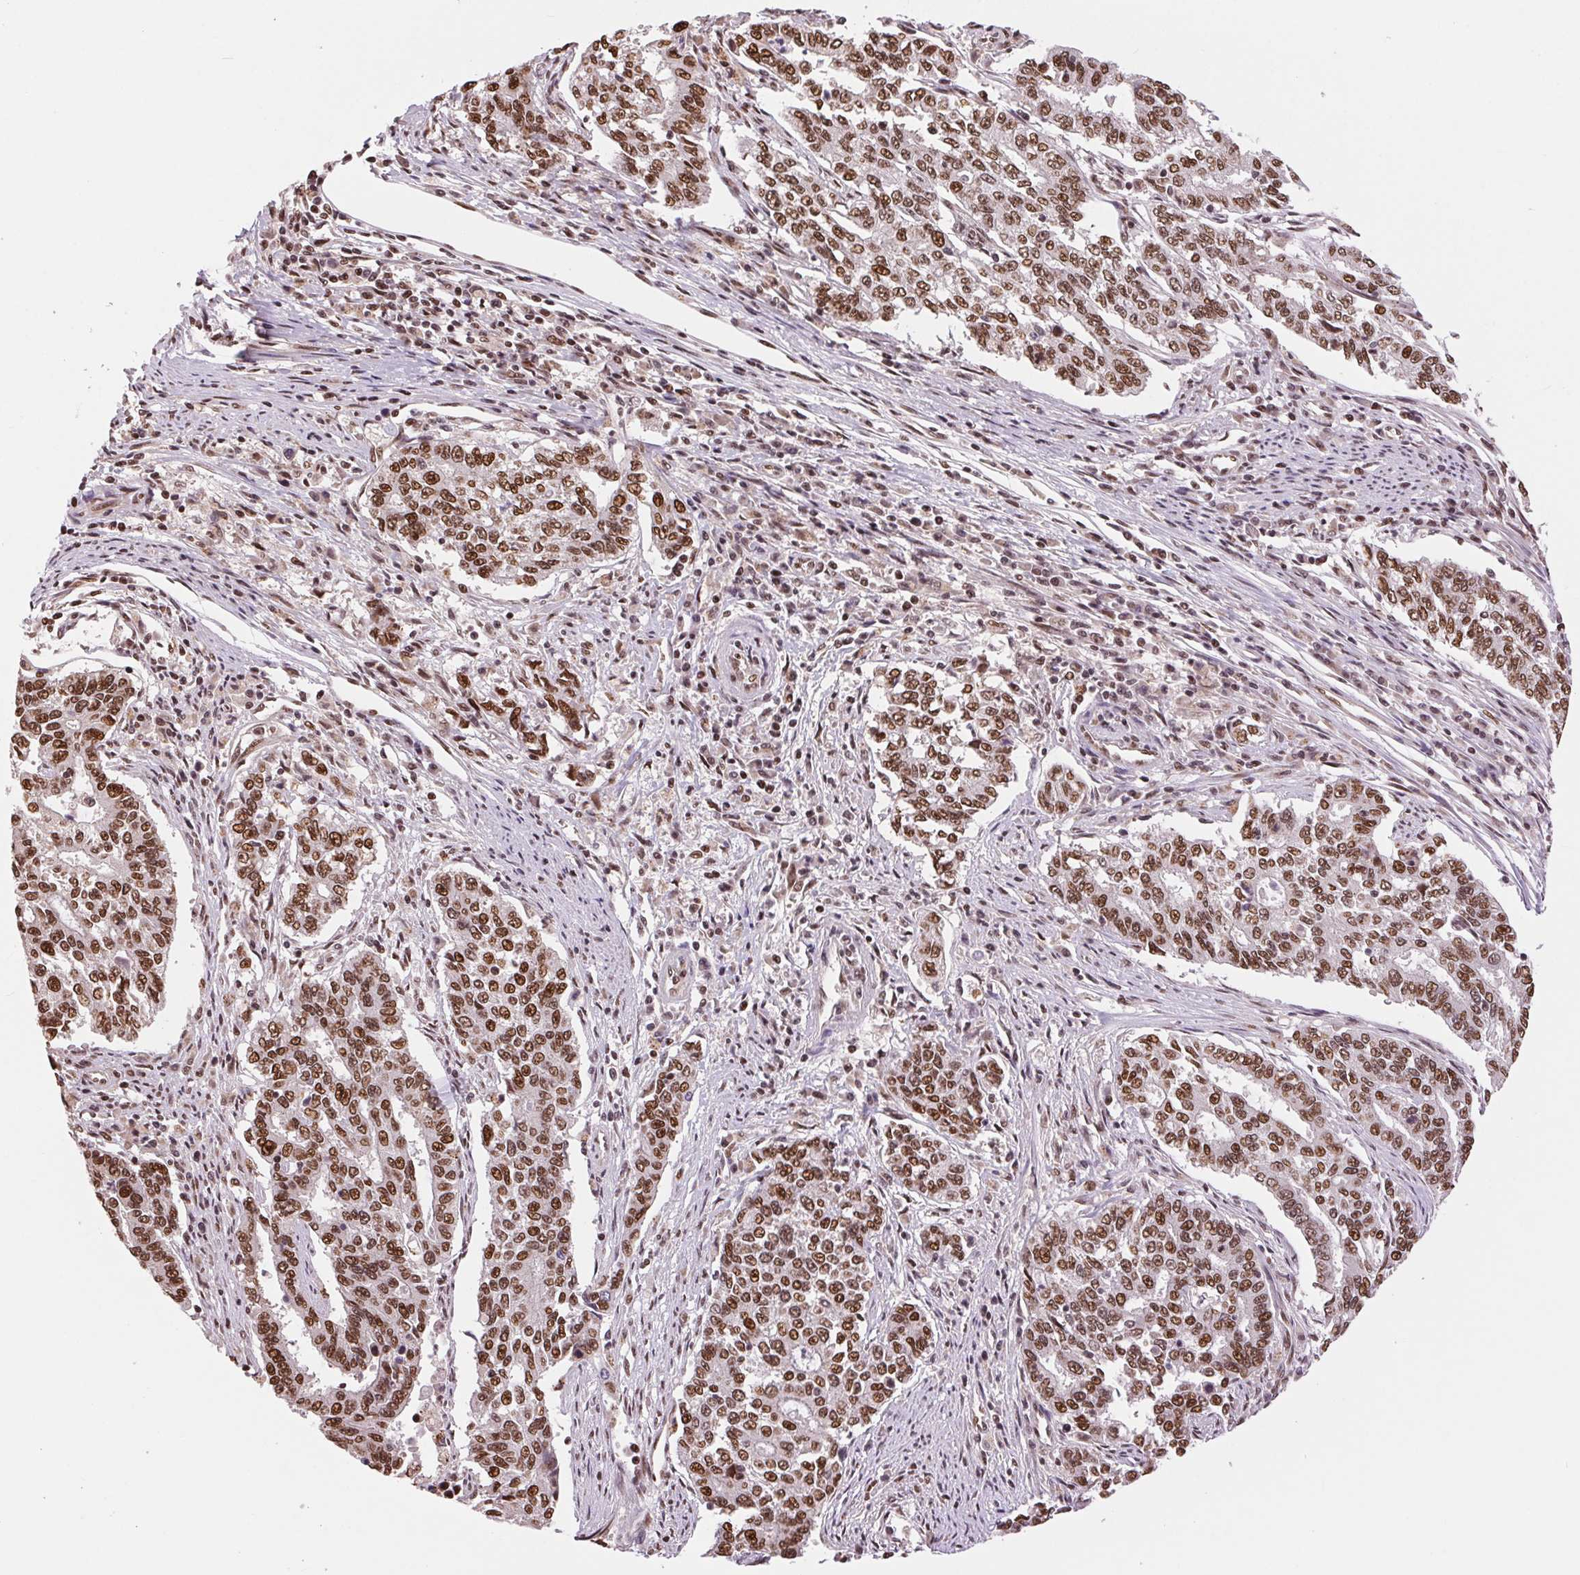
{"staining": {"intensity": "moderate", "quantity": ">75%", "location": "nuclear"}, "tissue": "endometrial cancer", "cell_type": "Tumor cells", "image_type": "cancer", "snomed": [{"axis": "morphology", "description": "Adenocarcinoma, NOS"}, {"axis": "topography", "description": "Uterus"}], "caption": "Immunohistochemistry (IHC) (DAB (3,3'-diaminobenzidine)) staining of endometrial adenocarcinoma exhibits moderate nuclear protein positivity in approximately >75% of tumor cells. The staining is performed using DAB (3,3'-diaminobenzidine) brown chromogen to label protein expression. The nuclei are counter-stained blue using hematoxylin.", "gene": "RAD23A", "patient": {"sex": "female", "age": 59}}